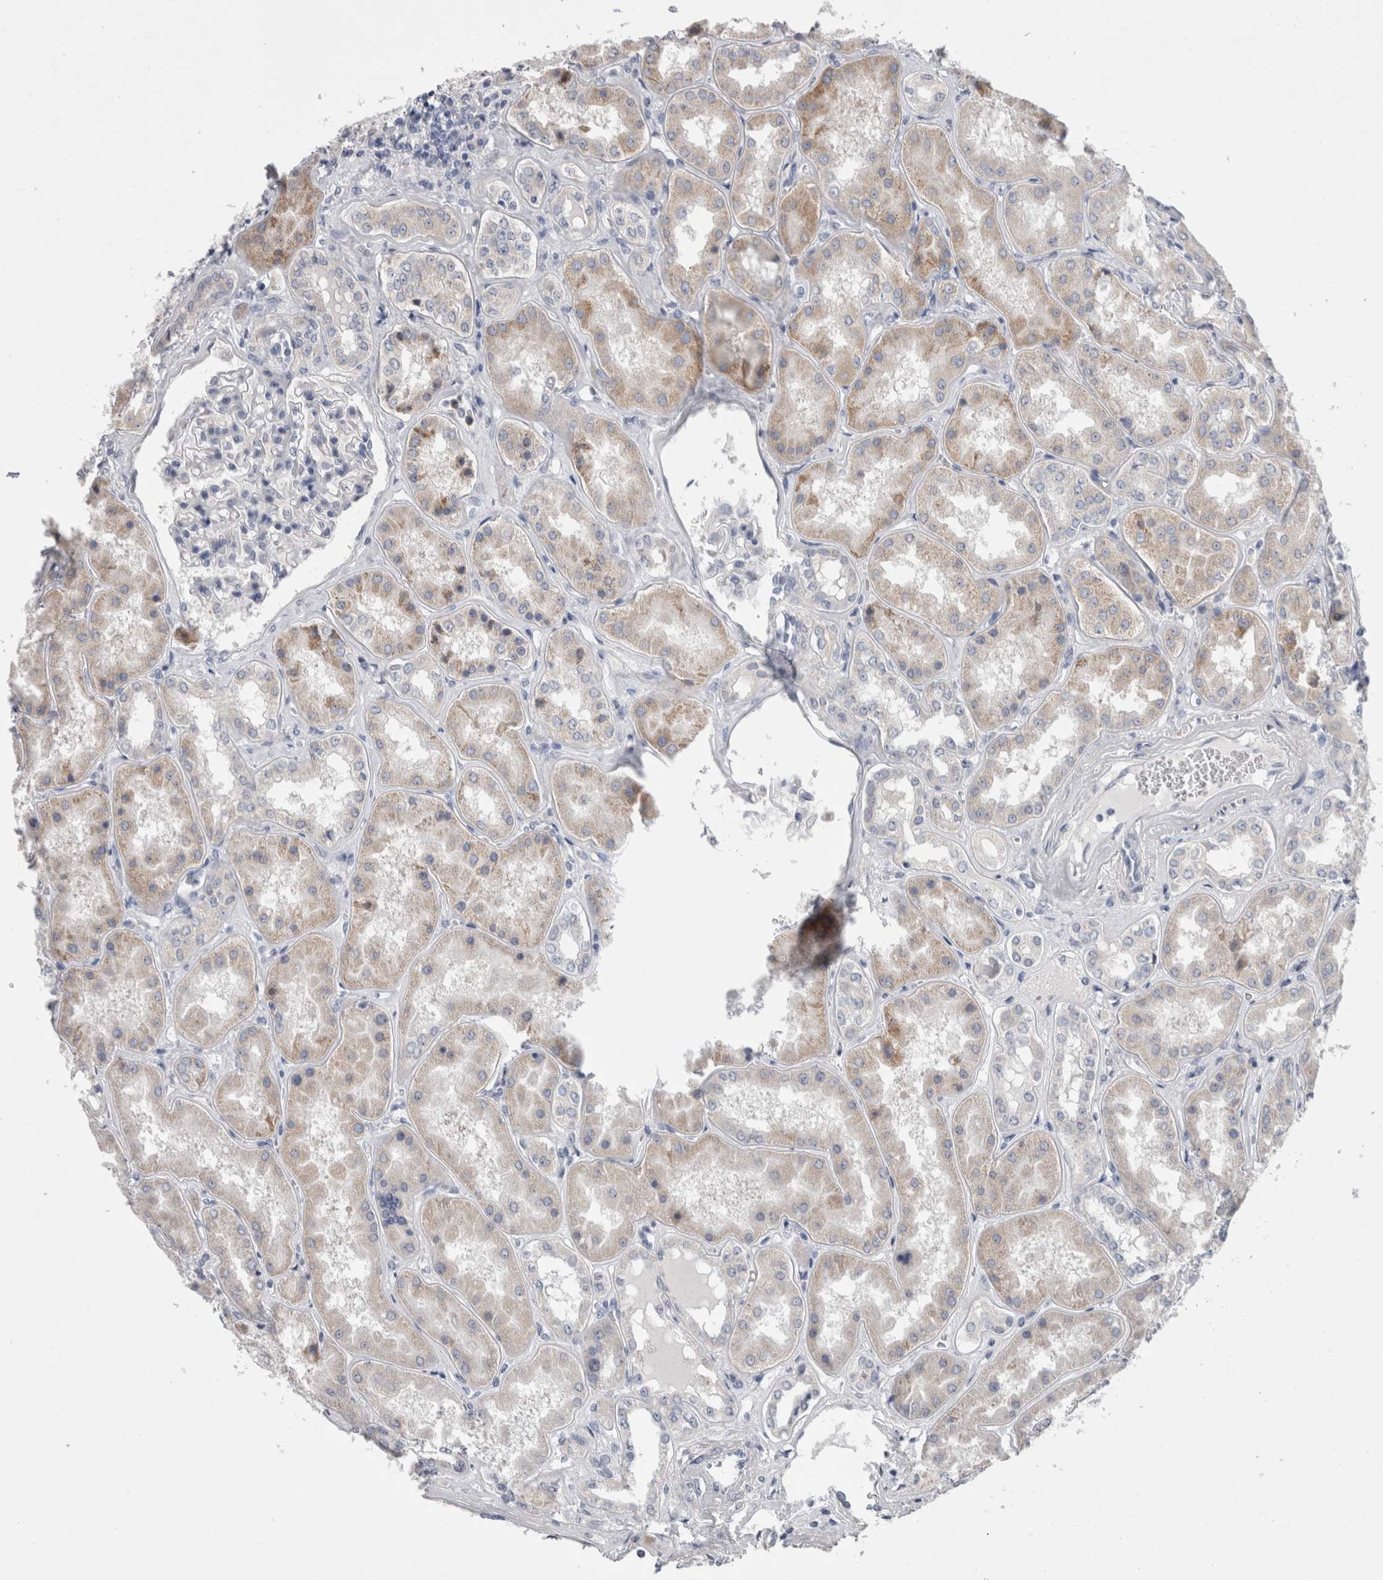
{"staining": {"intensity": "negative", "quantity": "none", "location": "none"}, "tissue": "kidney", "cell_type": "Cells in glomeruli", "image_type": "normal", "snomed": [{"axis": "morphology", "description": "Normal tissue, NOS"}, {"axis": "topography", "description": "Kidney"}], "caption": "DAB (3,3'-diaminobenzidine) immunohistochemical staining of benign human kidney exhibits no significant positivity in cells in glomeruli. (Immunohistochemistry (ihc), brightfield microscopy, high magnification).", "gene": "PWP2", "patient": {"sex": "female", "age": 56}}